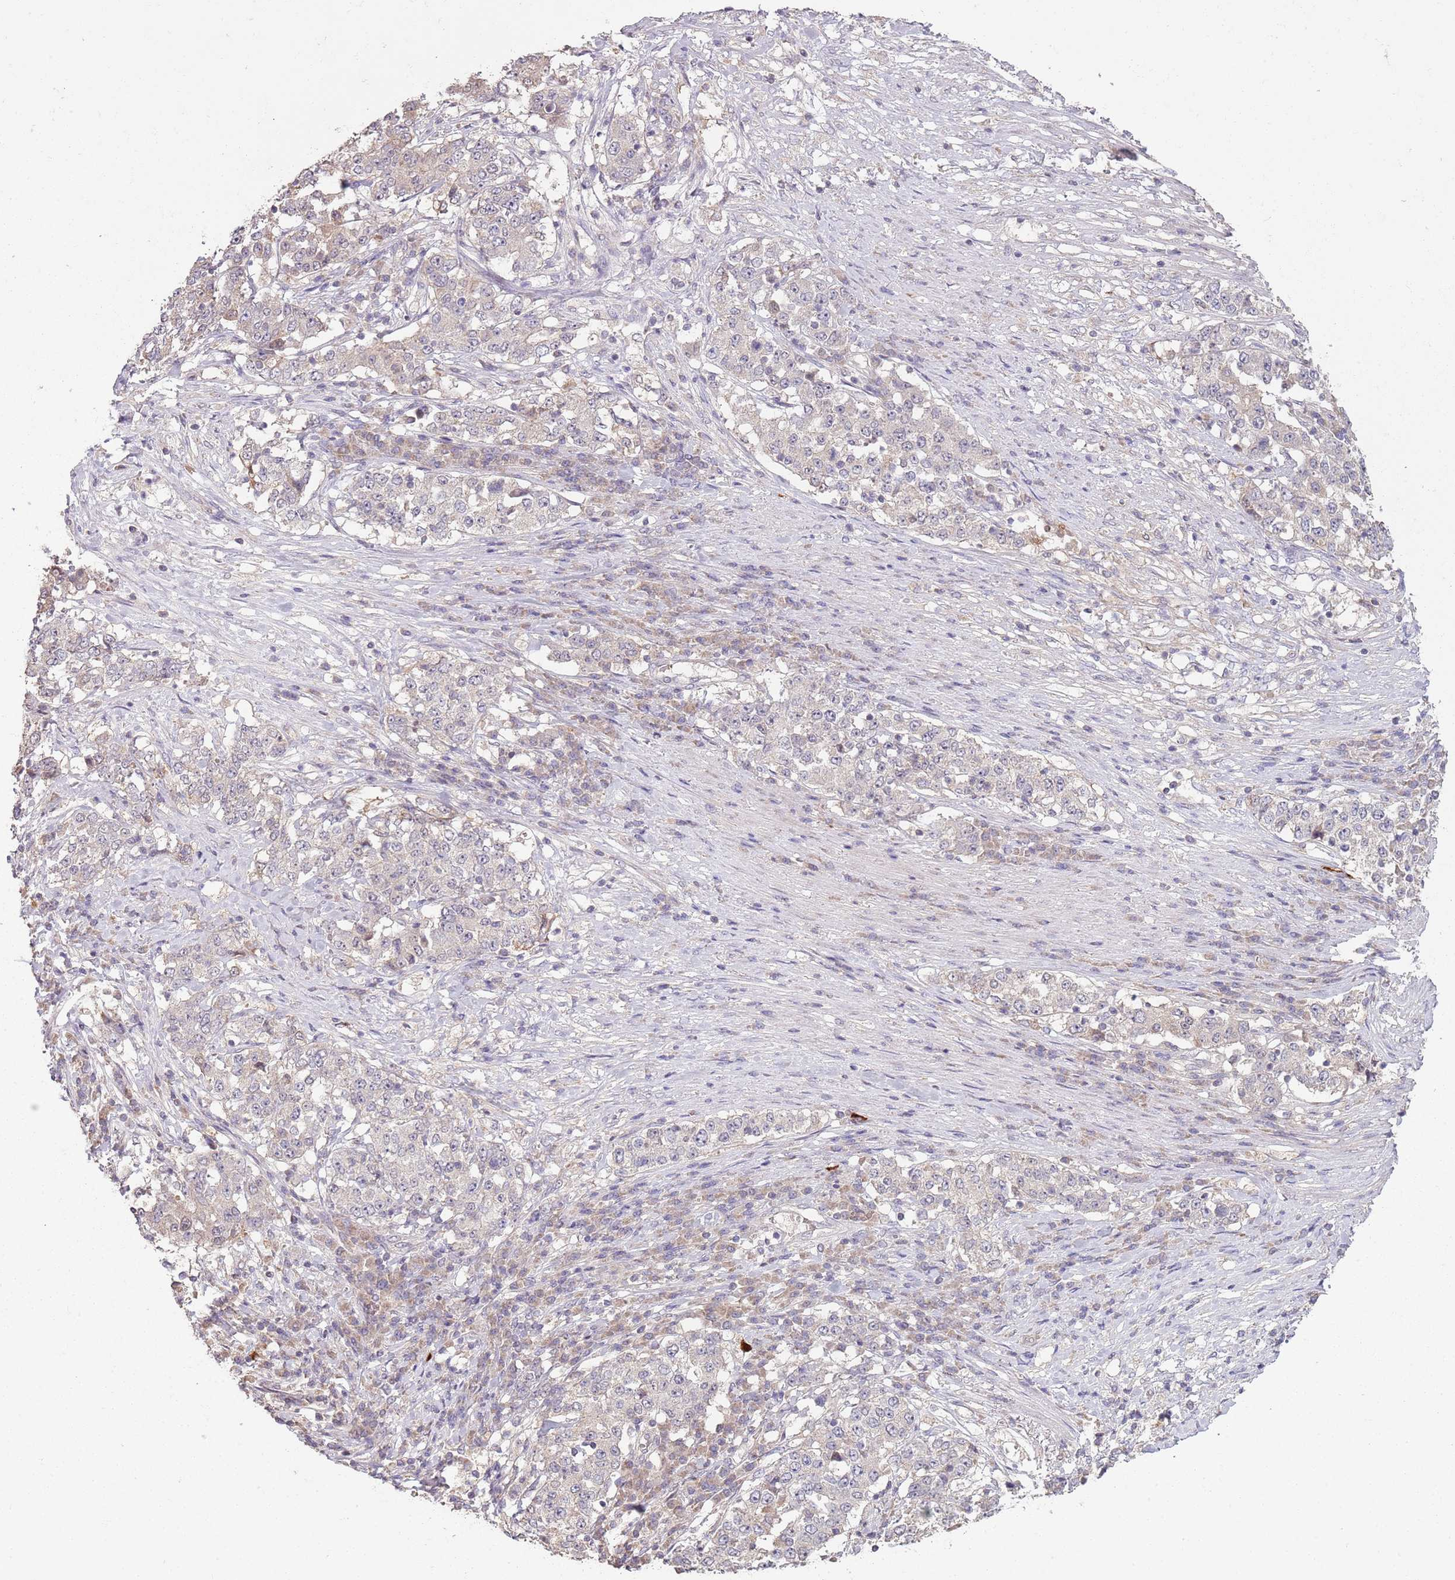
{"staining": {"intensity": "negative", "quantity": "none", "location": "none"}, "tissue": "stomach cancer", "cell_type": "Tumor cells", "image_type": "cancer", "snomed": [{"axis": "morphology", "description": "Adenocarcinoma, NOS"}, {"axis": "topography", "description": "Stomach"}], "caption": "Immunohistochemistry image of neoplastic tissue: human stomach cancer (adenocarcinoma) stained with DAB (3,3'-diaminobenzidine) reveals no significant protein expression in tumor cells.", "gene": "TEKT4", "patient": {"sex": "male", "age": 59}}